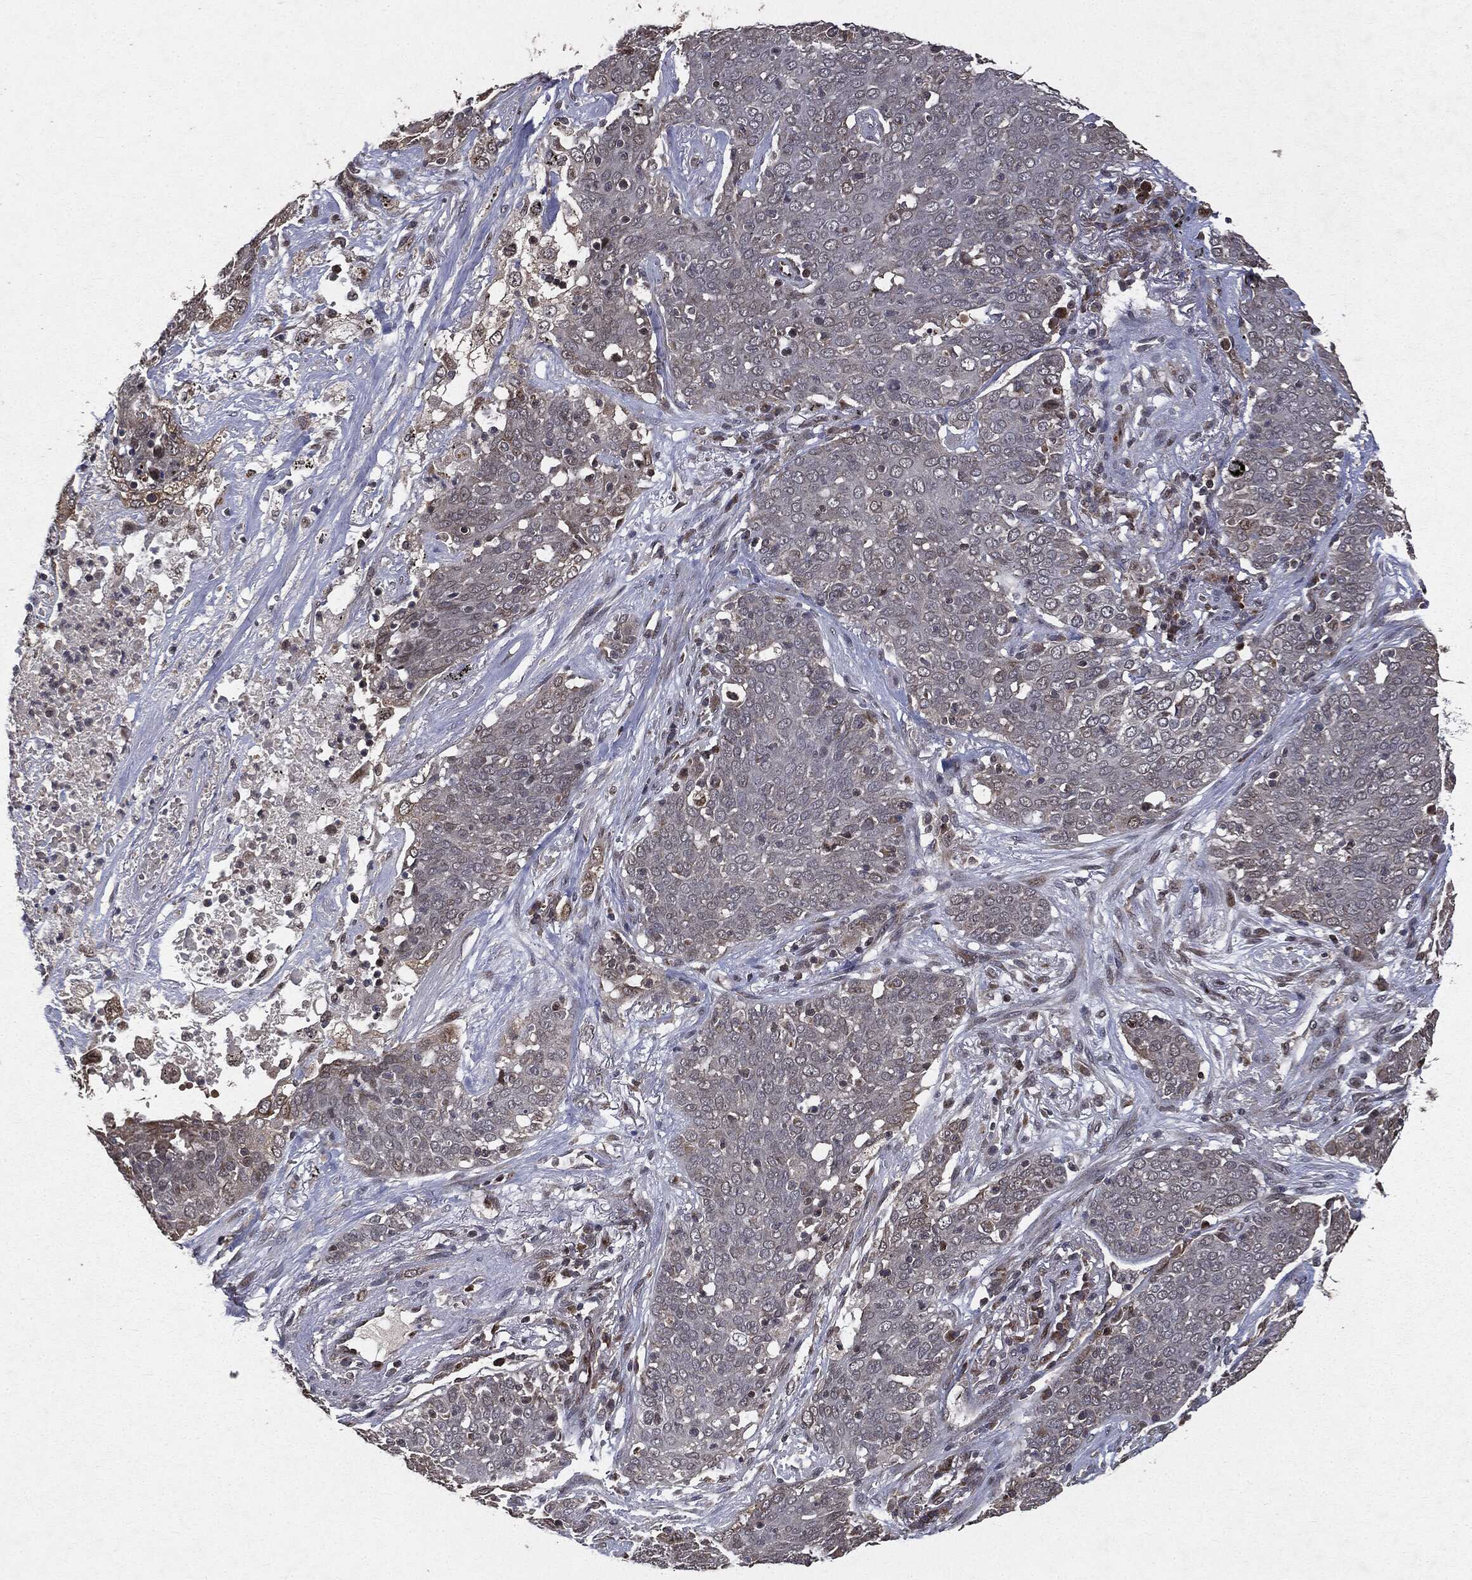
{"staining": {"intensity": "negative", "quantity": "none", "location": "none"}, "tissue": "lung cancer", "cell_type": "Tumor cells", "image_type": "cancer", "snomed": [{"axis": "morphology", "description": "Squamous cell carcinoma, NOS"}, {"axis": "topography", "description": "Lung"}], "caption": "Immunohistochemical staining of human lung cancer demonstrates no significant staining in tumor cells.", "gene": "PLPPR2", "patient": {"sex": "male", "age": 82}}